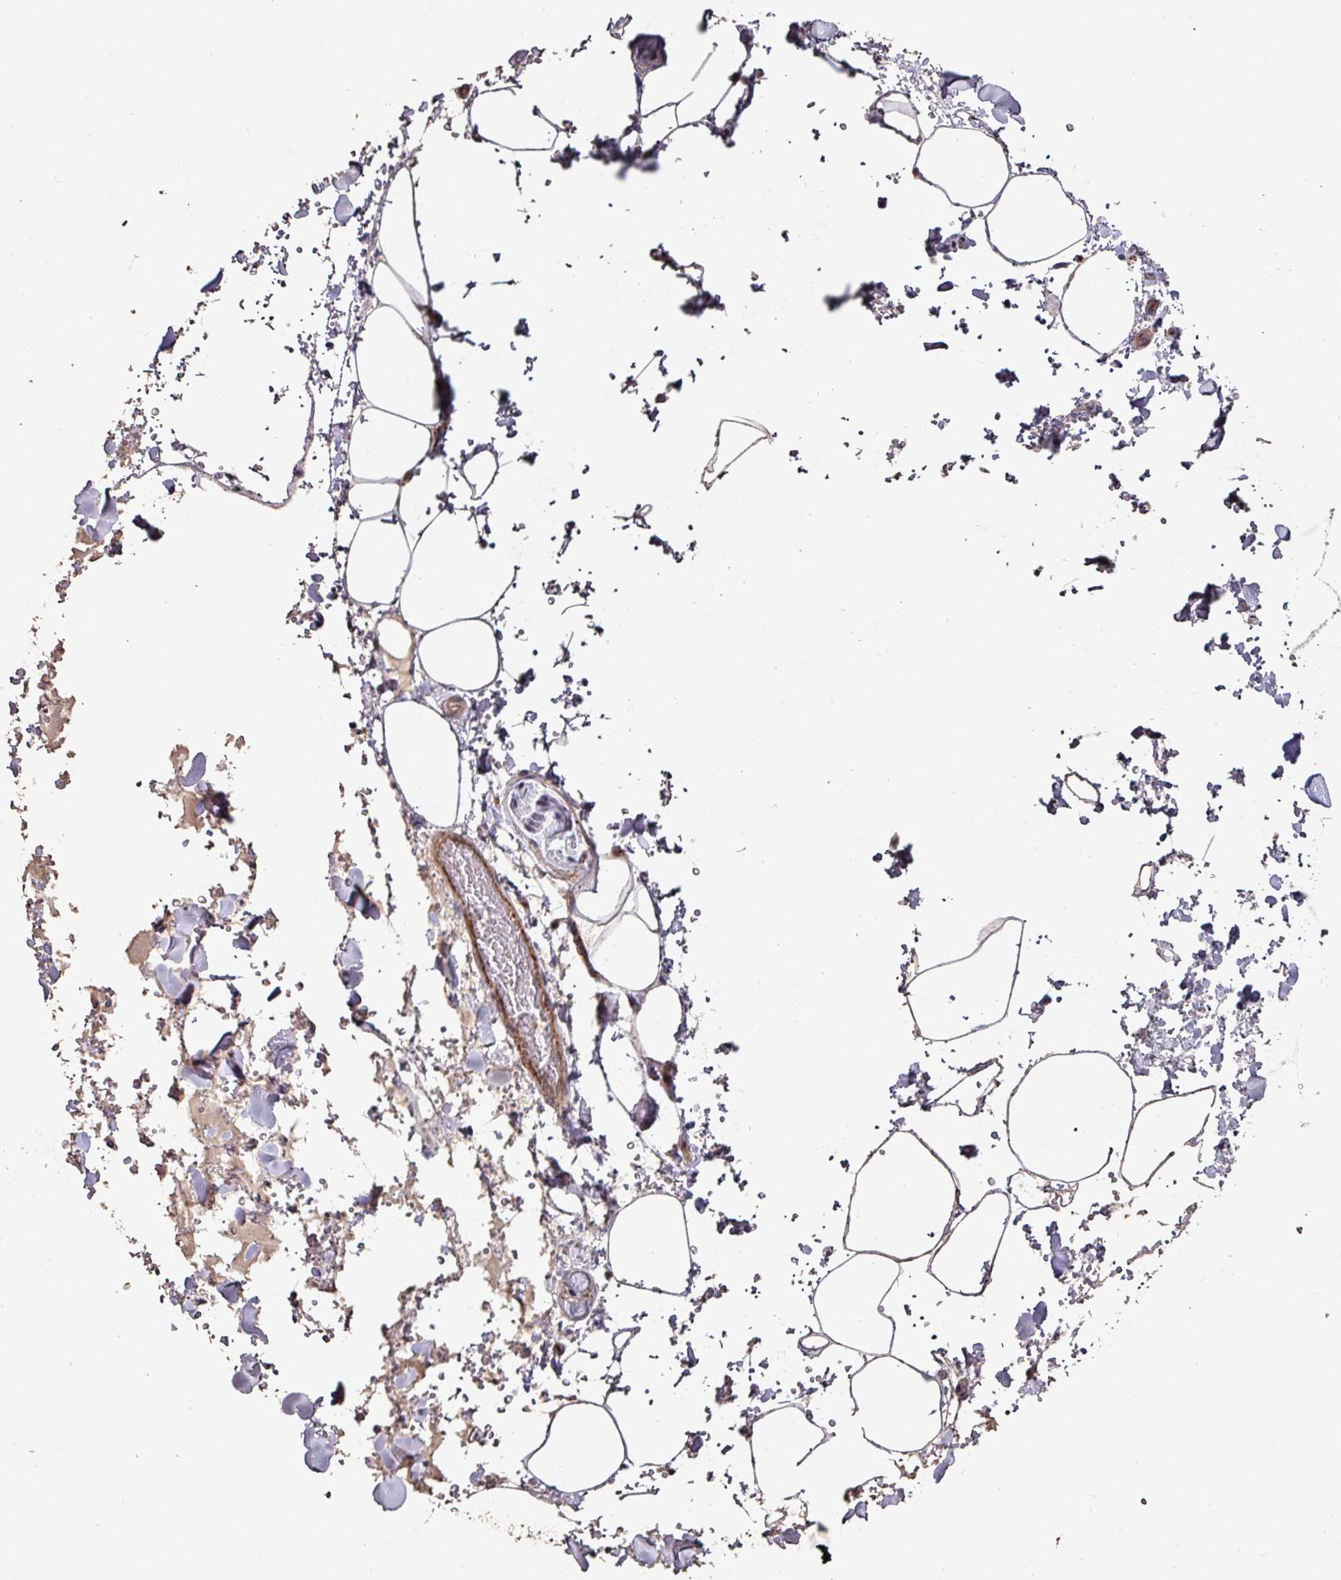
{"staining": {"intensity": "negative", "quantity": "none", "location": "none"}, "tissue": "adipose tissue", "cell_type": "Adipocytes", "image_type": "normal", "snomed": [{"axis": "morphology", "description": "Normal tissue, NOS"}, {"axis": "topography", "description": "Rectum"}, {"axis": "topography", "description": "Peripheral nerve tissue"}], "caption": "Immunohistochemical staining of normal adipose tissue reveals no significant staining in adipocytes. Brightfield microscopy of IHC stained with DAB (3,3'-diaminobenzidine) (brown) and hematoxylin (blue), captured at high magnification.", "gene": "RPL23A", "patient": {"sex": "female", "age": 69}}